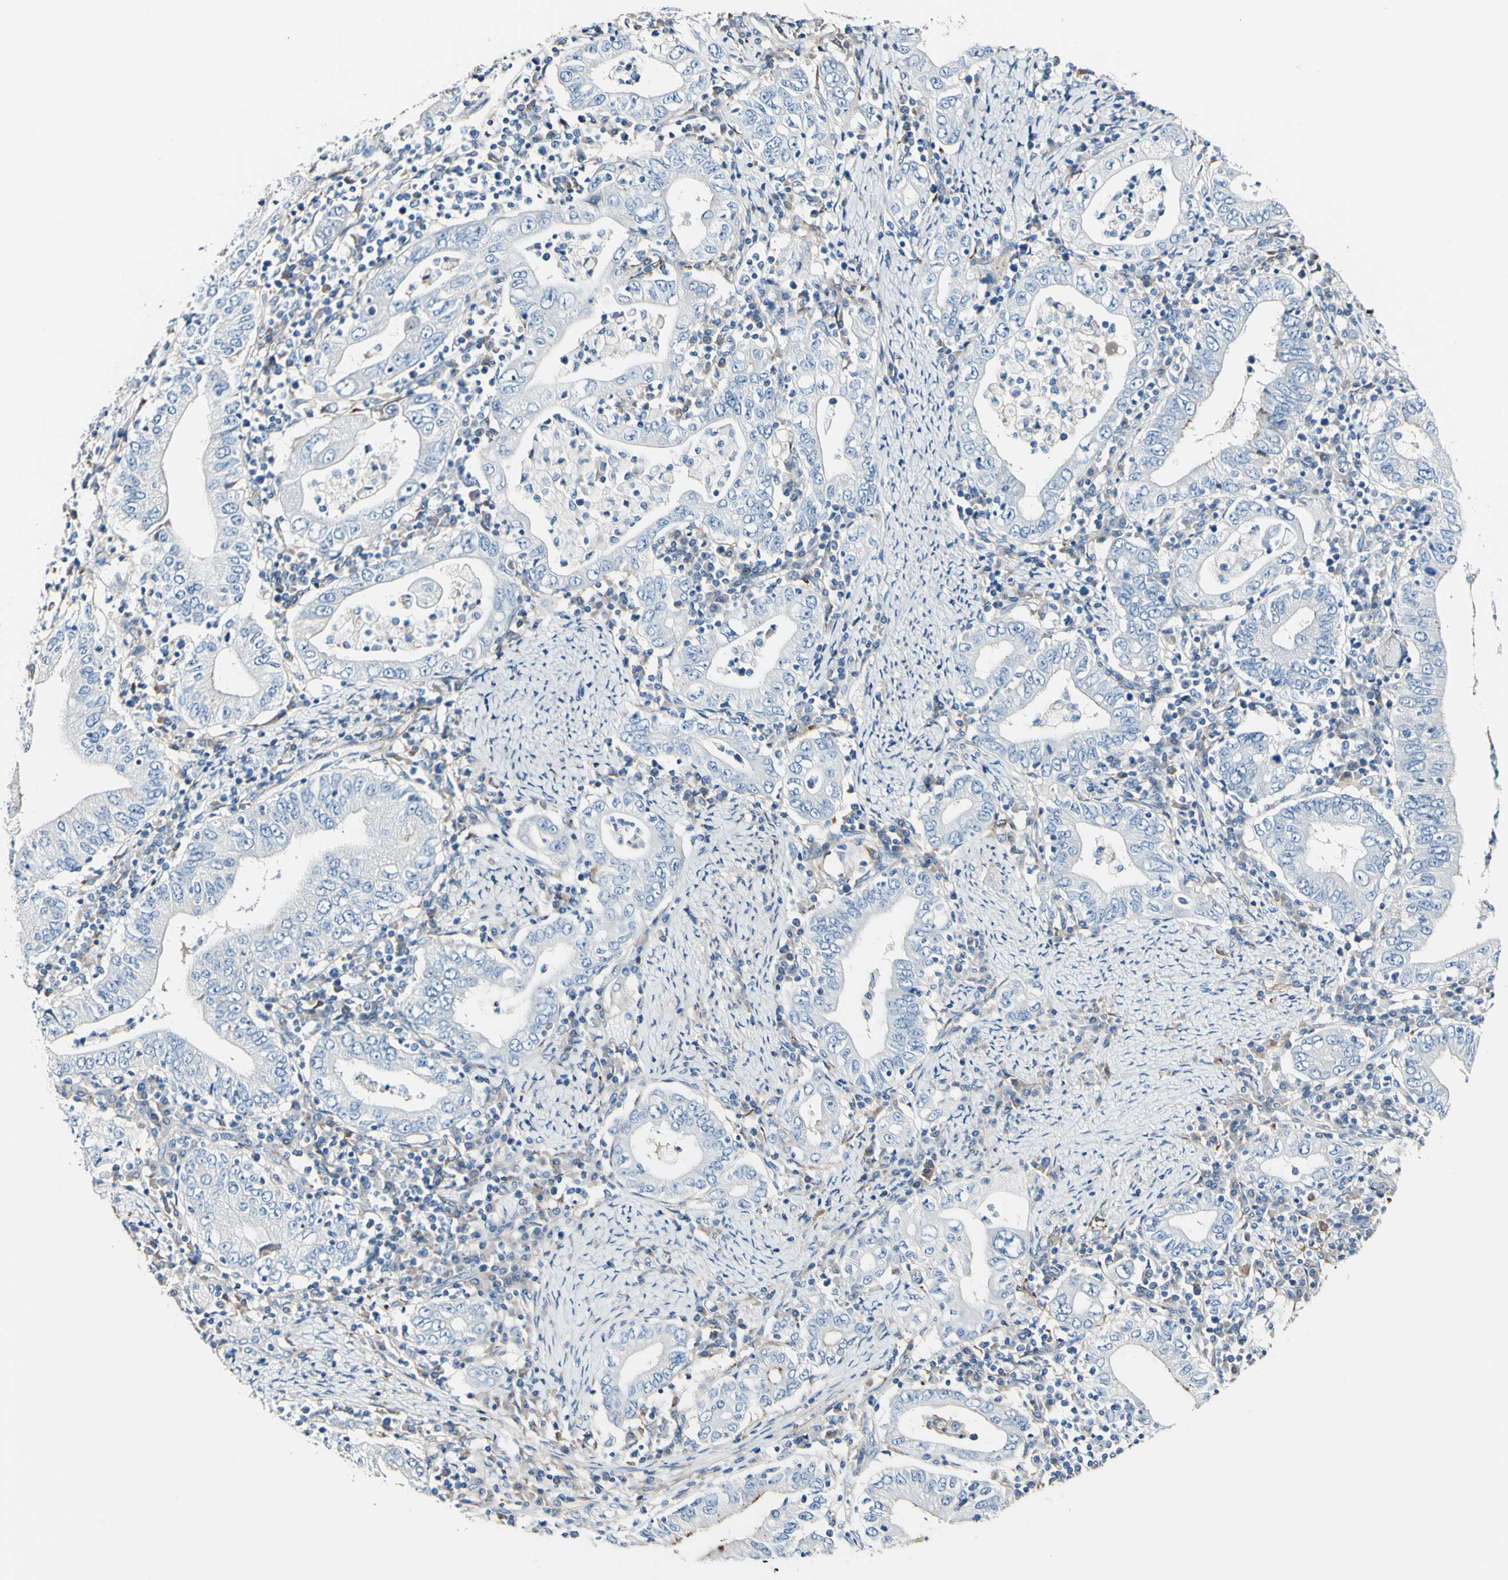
{"staining": {"intensity": "negative", "quantity": "none", "location": "none"}, "tissue": "stomach cancer", "cell_type": "Tumor cells", "image_type": "cancer", "snomed": [{"axis": "morphology", "description": "Normal tissue, NOS"}, {"axis": "morphology", "description": "Adenocarcinoma, NOS"}, {"axis": "topography", "description": "Esophagus"}, {"axis": "topography", "description": "Stomach, upper"}, {"axis": "topography", "description": "Peripheral nerve tissue"}], "caption": "Immunohistochemical staining of human stomach cancer shows no significant positivity in tumor cells.", "gene": "COL6A3", "patient": {"sex": "male", "age": 62}}